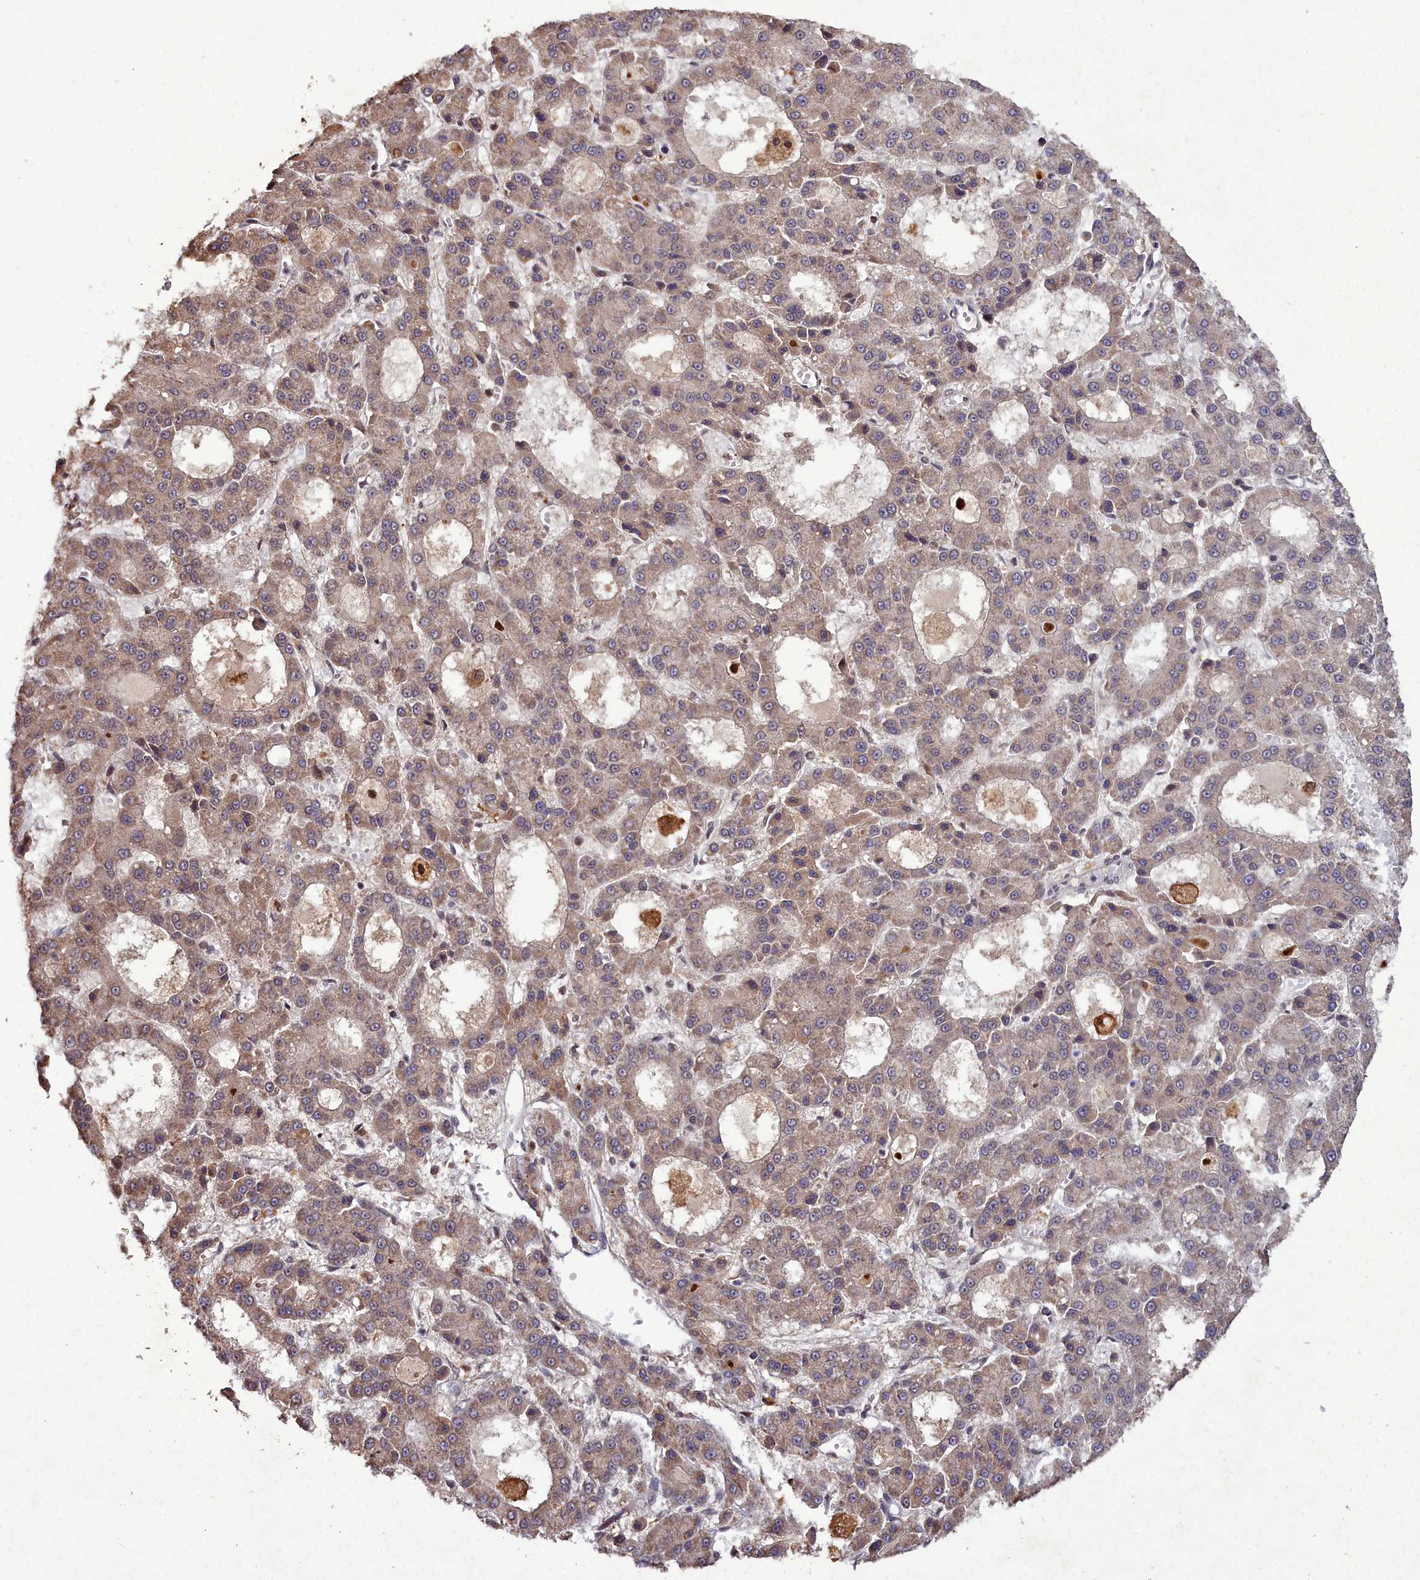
{"staining": {"intensity": "moderate", "quantity": ">75%", "location": "cytoplasmic/membranous"}, "tissue": "liver cancer", "cell_type": "Tumor cells", "image_type": "cancer", "snomed": [{"axis": "morphology", "description": "Carcinoma, Hepatocellular, NOS"}, {"axis": "topography", "description": "Liver"}], "caption": "Hepatocellular carcinoma (liver) was stained to show a protein in brown. There is medium levels of moderate cytoplasmic/membranous positivity in approximately >75% of tumor cells. The protein is stained brown, and the nuclei are stained in blue (DAB IHC with brightfield microscopy, high magnification).", "gene": "CXXC1", "patient": {"sex": "male", "age": 70}}